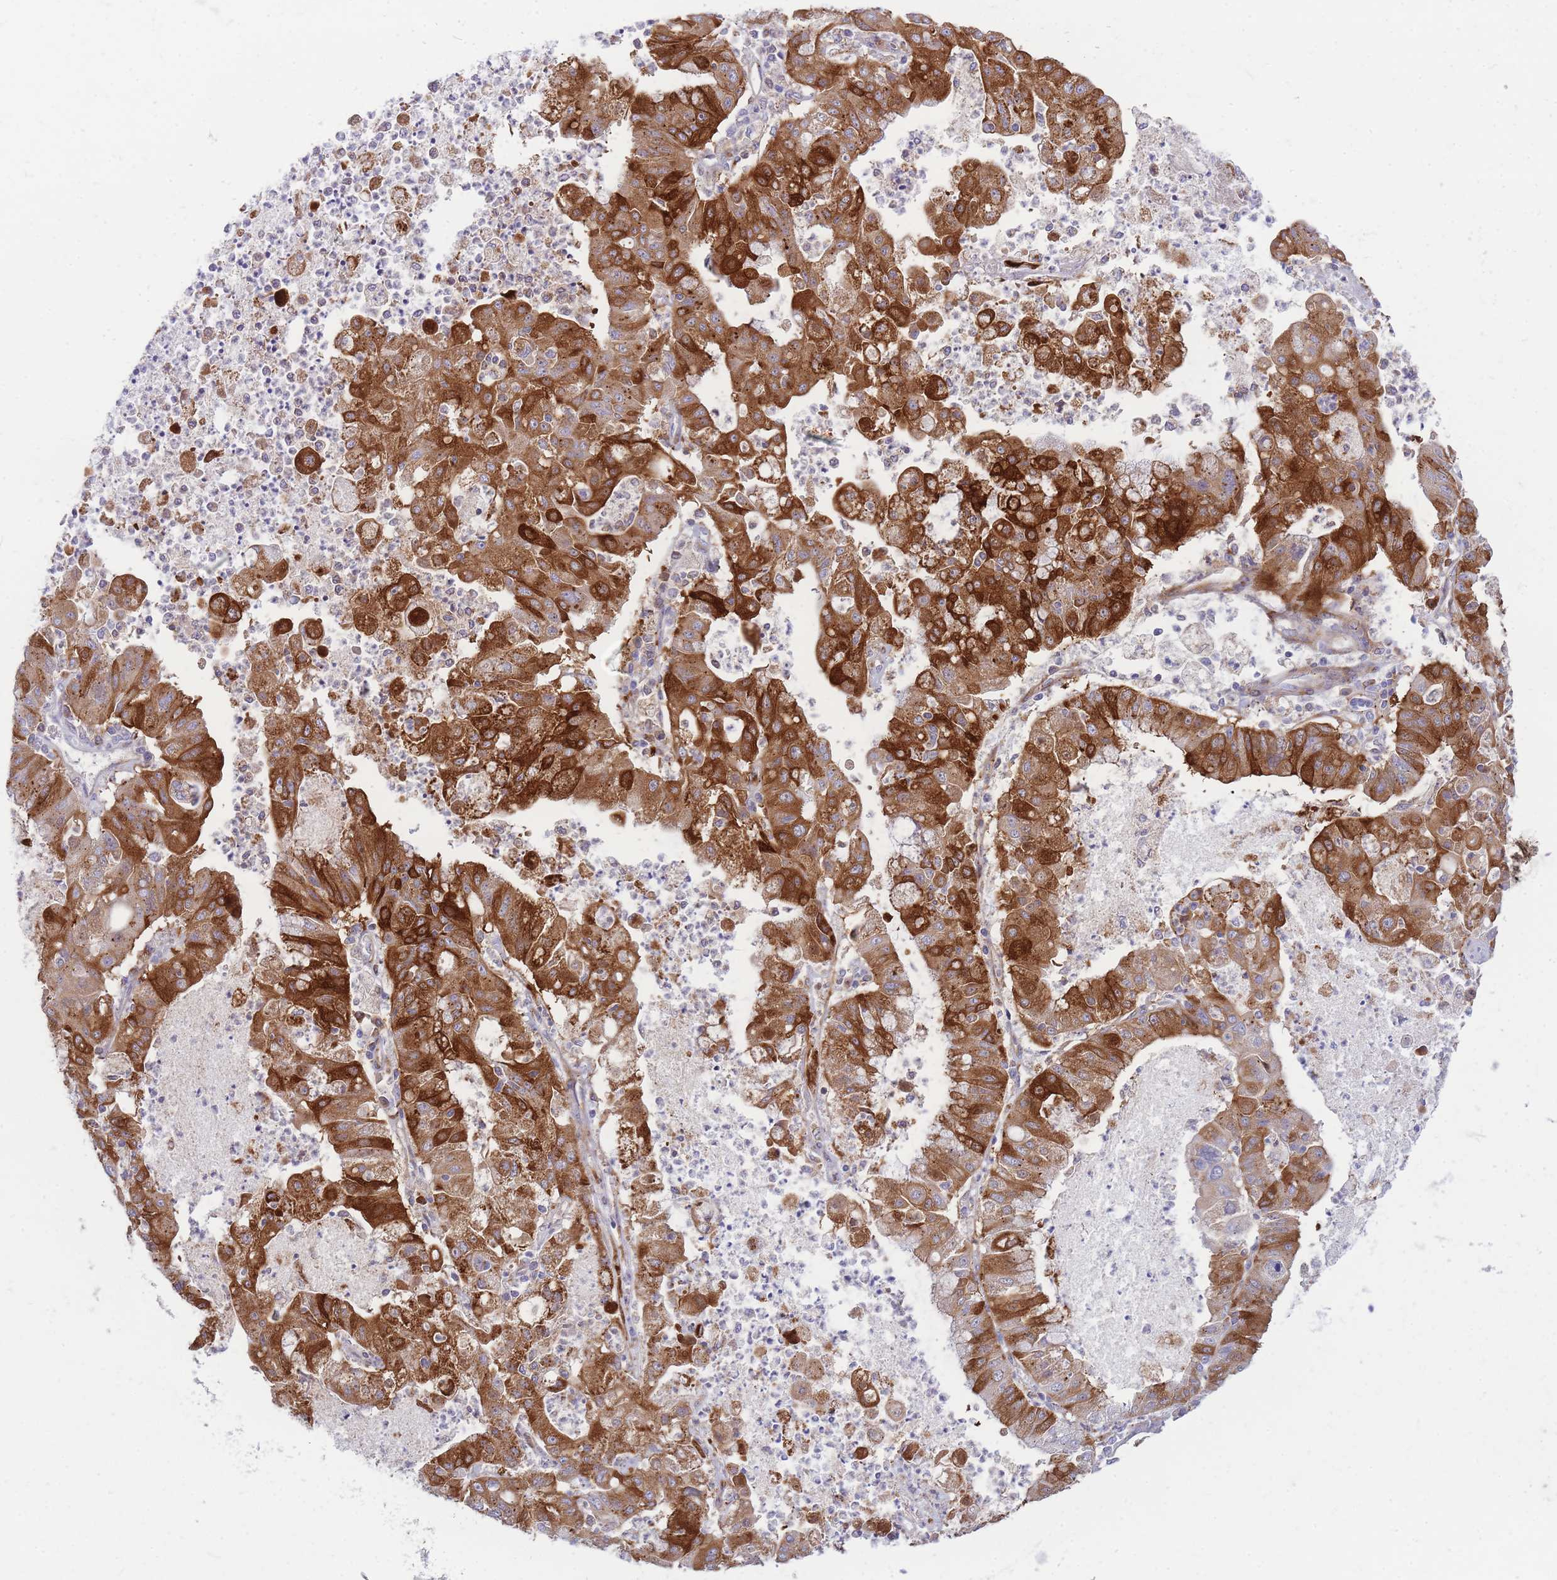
{"staining": {"intensity": "strong", "quantity": "25%-75%", "location": "cytoplasmic/membranous"}, "tissue": "ovarian cancer", "cell_type": "Tumor cells", "image_type": "cancer", "snomed": [{"axis": "morphology", "description": "Cystadenocarcinoma, mucinous, NOS"}, {"axis": "topography", "description": "Ovary"}], "caption": "Mucinous cystadenocarcinoma (ovarian) stained with DAB (3,3'-diaminobenzidine) immunohistochemistry displays high levels of strong cytoplasmic/membranous staining in about 25%-75% of tumor cells.", "gene": "NKX1-2", "patient": {"sex": "female", "age": 70}}